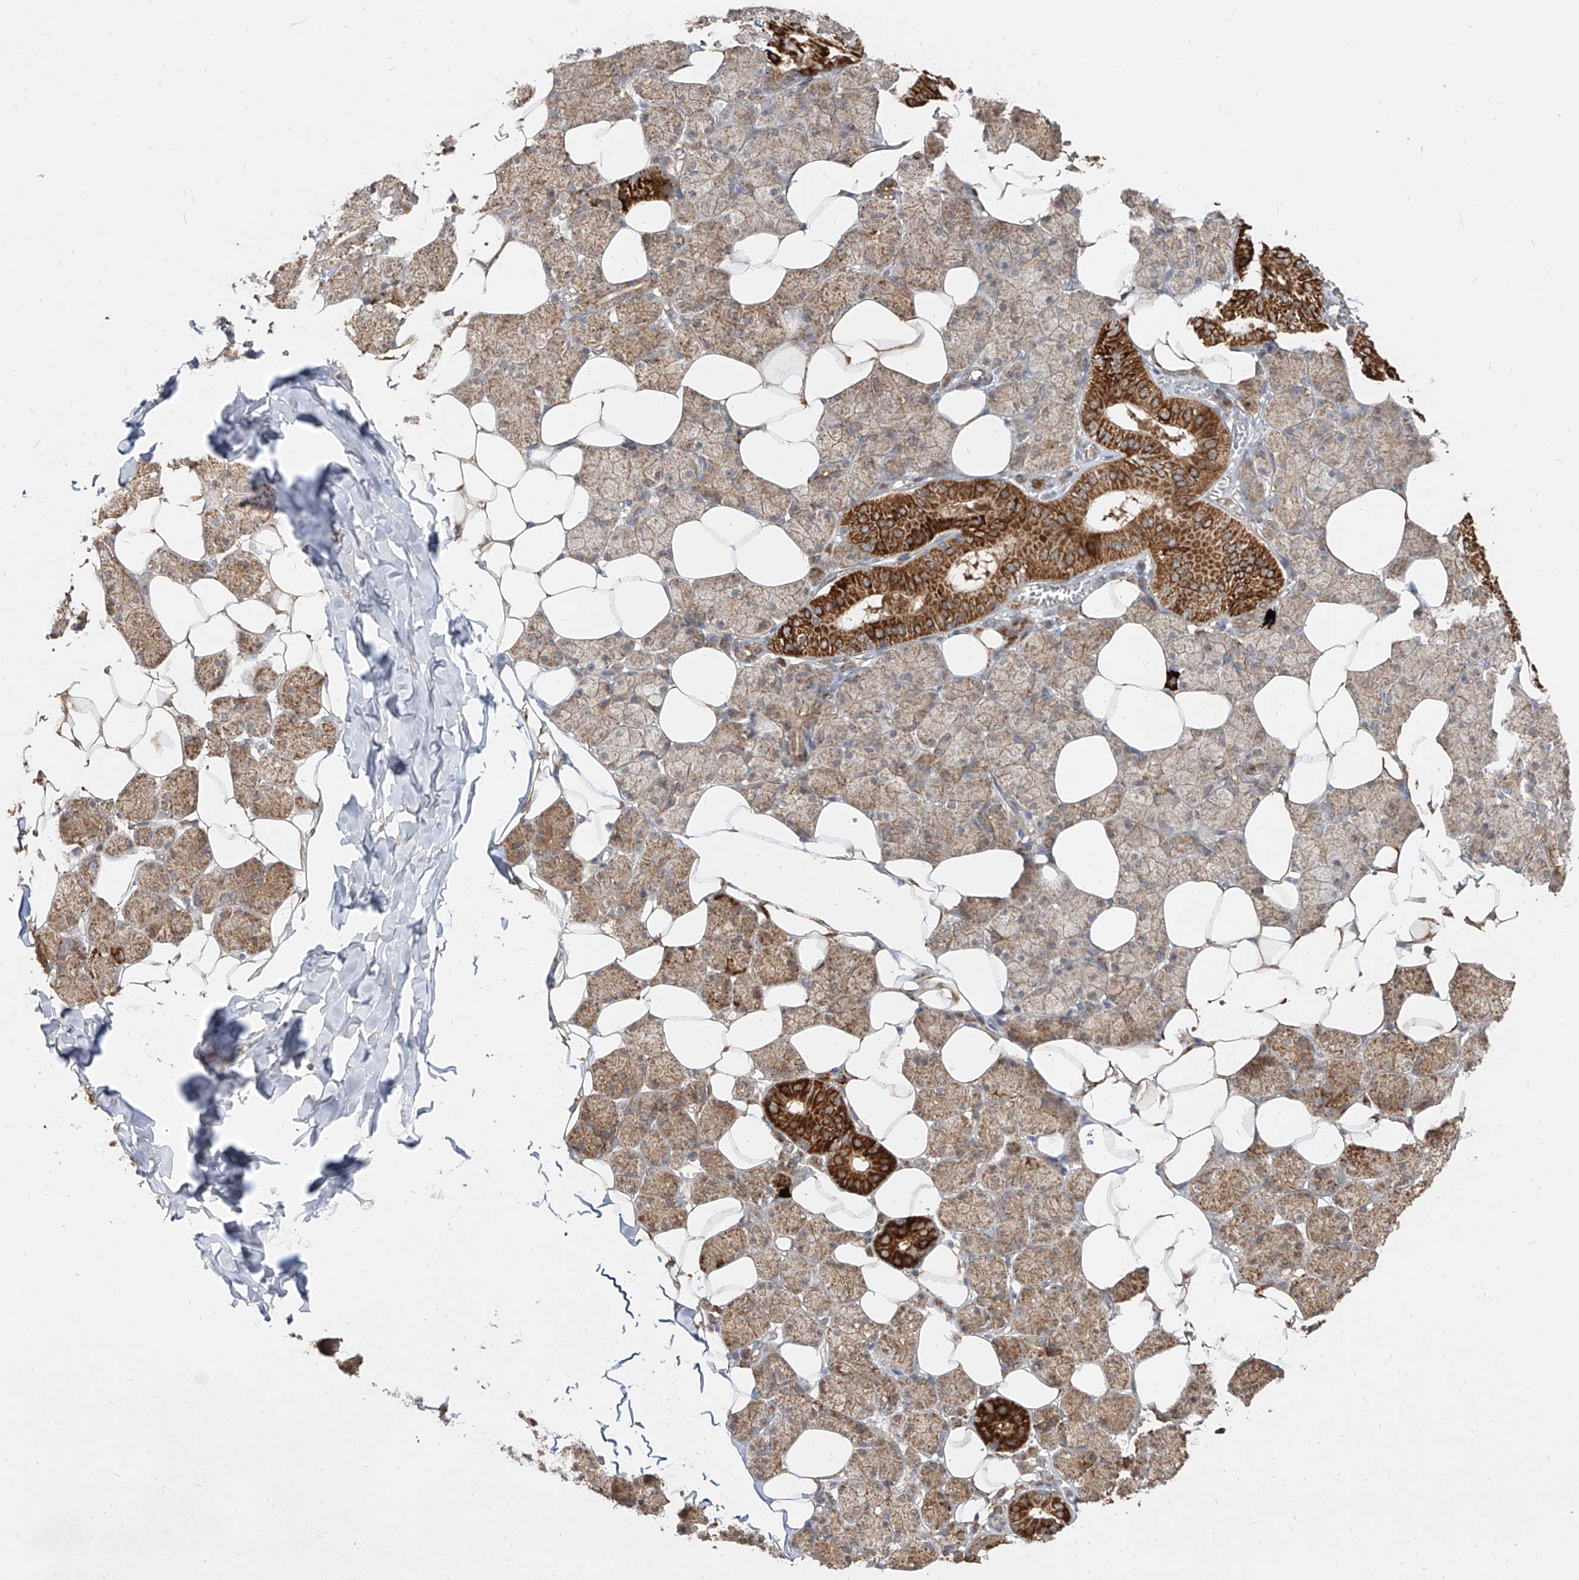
{"staining": {"intensity": "strong", "quantity": "25%-75%", "location": "cytoplasmic/membranous"}, "tissue": "salivary gland", "cell_type": "Glandular cells", "image_type": "normal", "snomed": [{"axis": "morphology", "description": "Normal tissue, NOS"}, {"axis": "topography", "description": "Salivary gland"}], "caption": "Brown immunohistochemical staining in unremarkable salivary gland shows strong cytoplasmic/membranous staining in about 25%-75% of glandular cells.", "gene": "AIM2", "patient": {"sex": "female", "age": 33}}